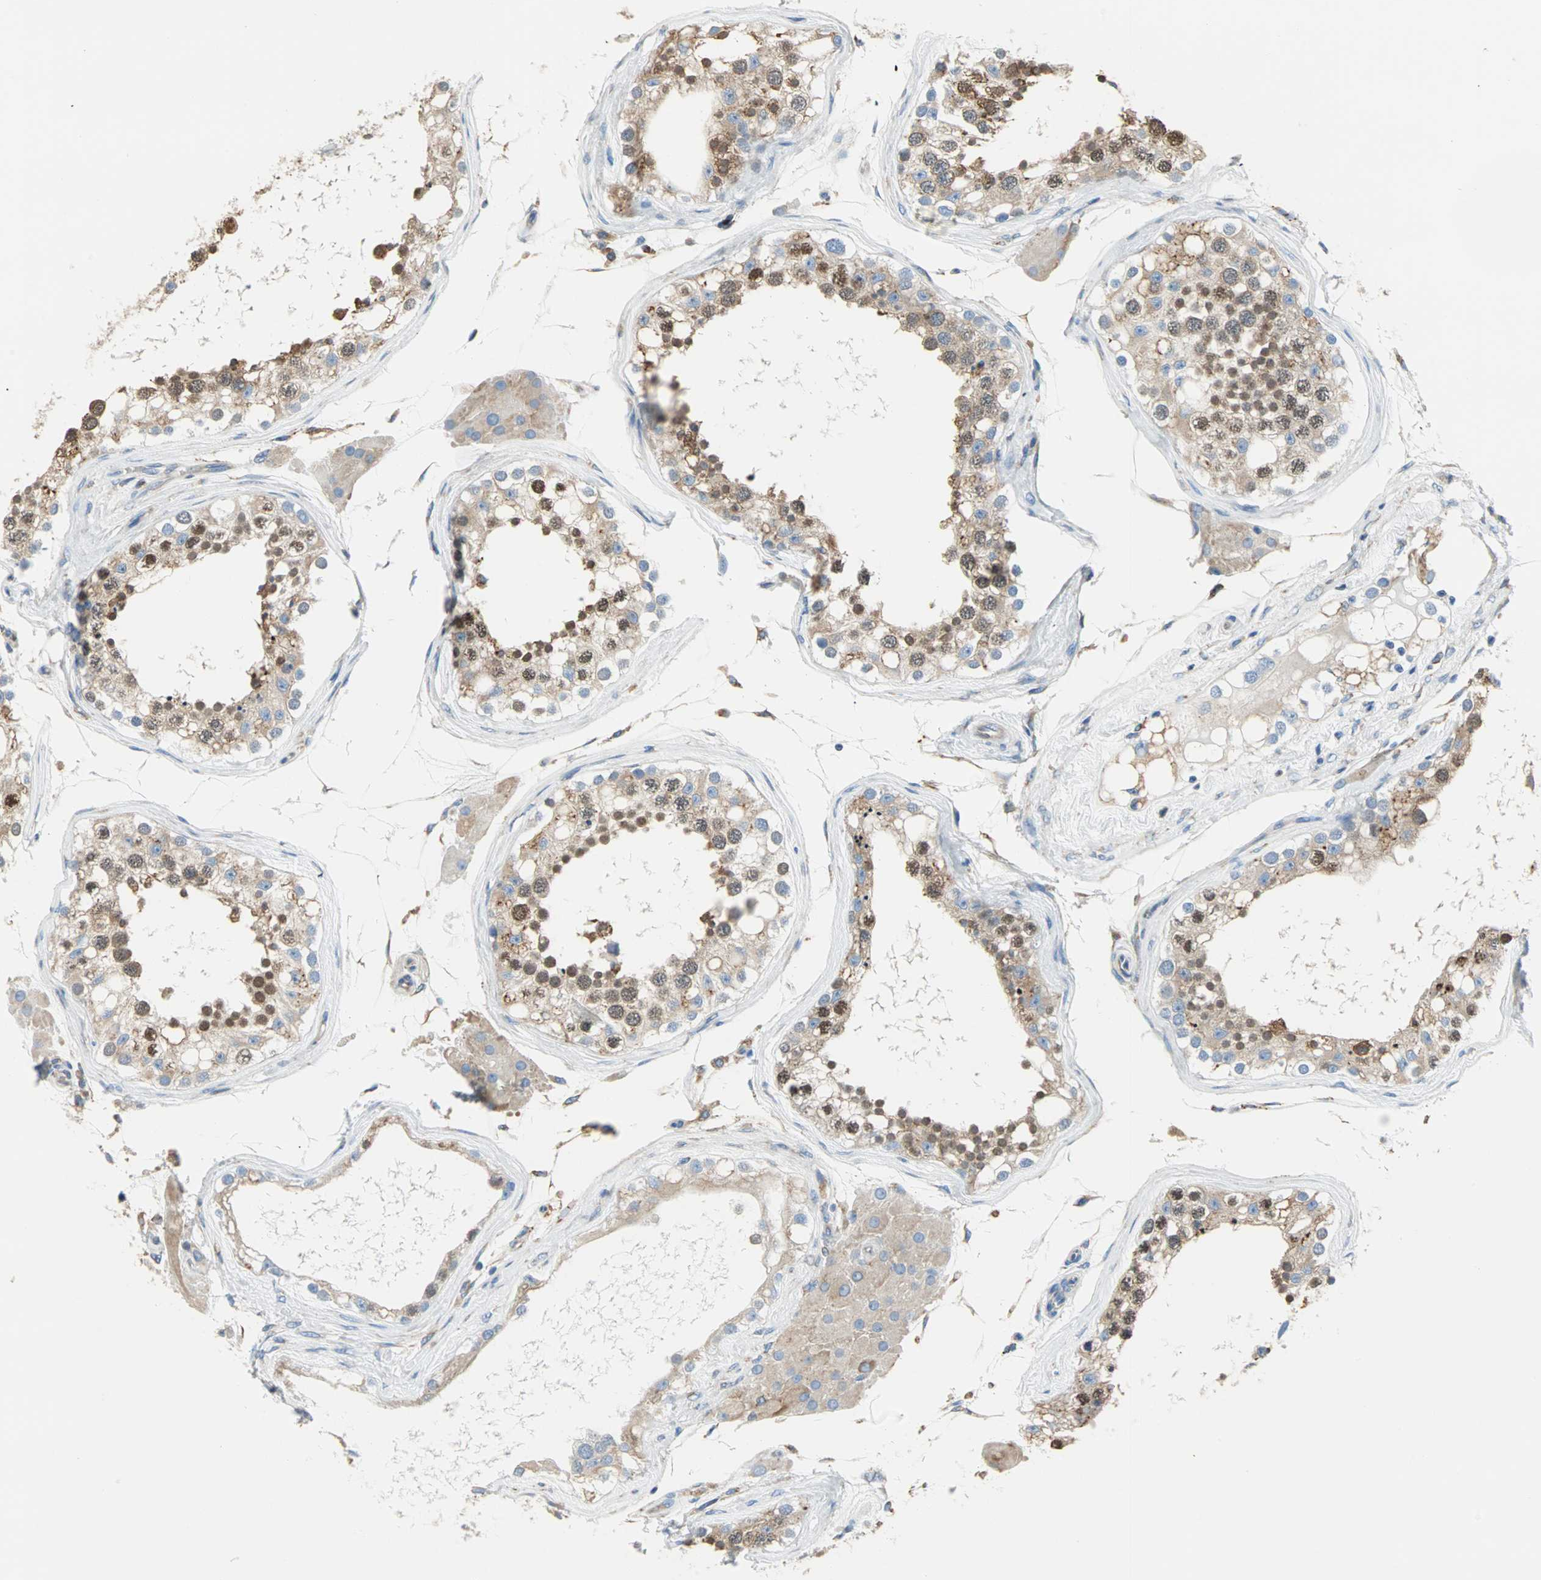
{"staining": {"intensity": "moderate", "quantity": ">75%", "location": "cytoplasmic/membranous,nuclear"}, "tissue": "testis", "cell_type": "Cells in seminiferous ducts", "image_type": "normal", "snomed": [{"axis": "morphology", "description": "Normal tissue, NOS"}, {"axis": "topography", "description": "Testis"}], "caption": "Brown immunohistochemical staining in benign human testis displays moderate cytoplasmic/membranous,nuclear positivity in approximately >75% of cells in seminiferous ducts.", "gene": "PLCXD1", "patient": {"sex": "male", "age": 68}}